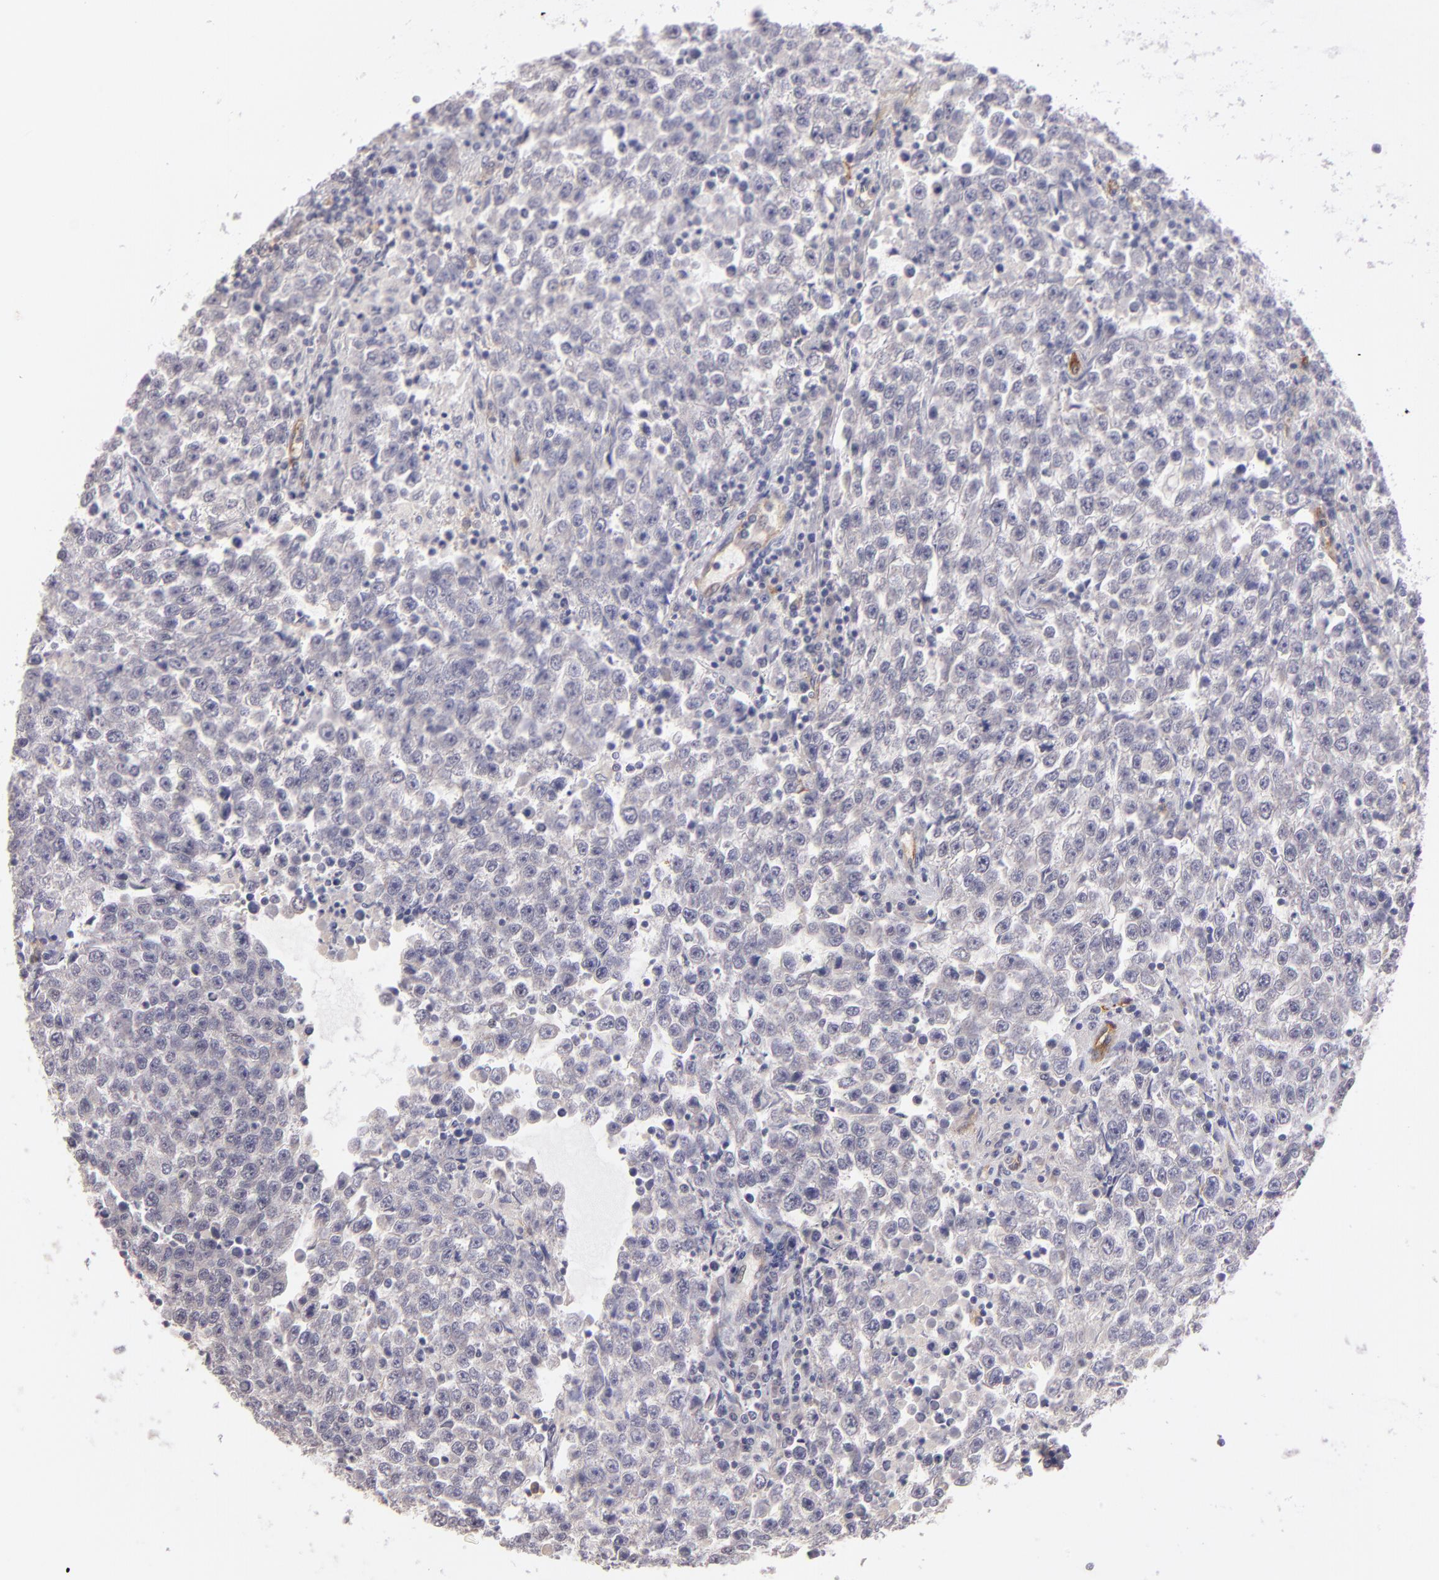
{"staining": {"intensity": "negative", "quantity": "none", "location": "none"}, "tissue": "testis cancer", "cell_type": "Tumor cells", "image_type": "cancer", "snomed": [{"axis": "morphology", "description": "Seminoma, NOS"}, {"axis": "topography", "description": "Testis"}], "caption": "The IHC image has no significant staining in tumor cells of testis cancer tissue.", "gene": "THBD", "patient": {"sex": "male", "age": 36}}